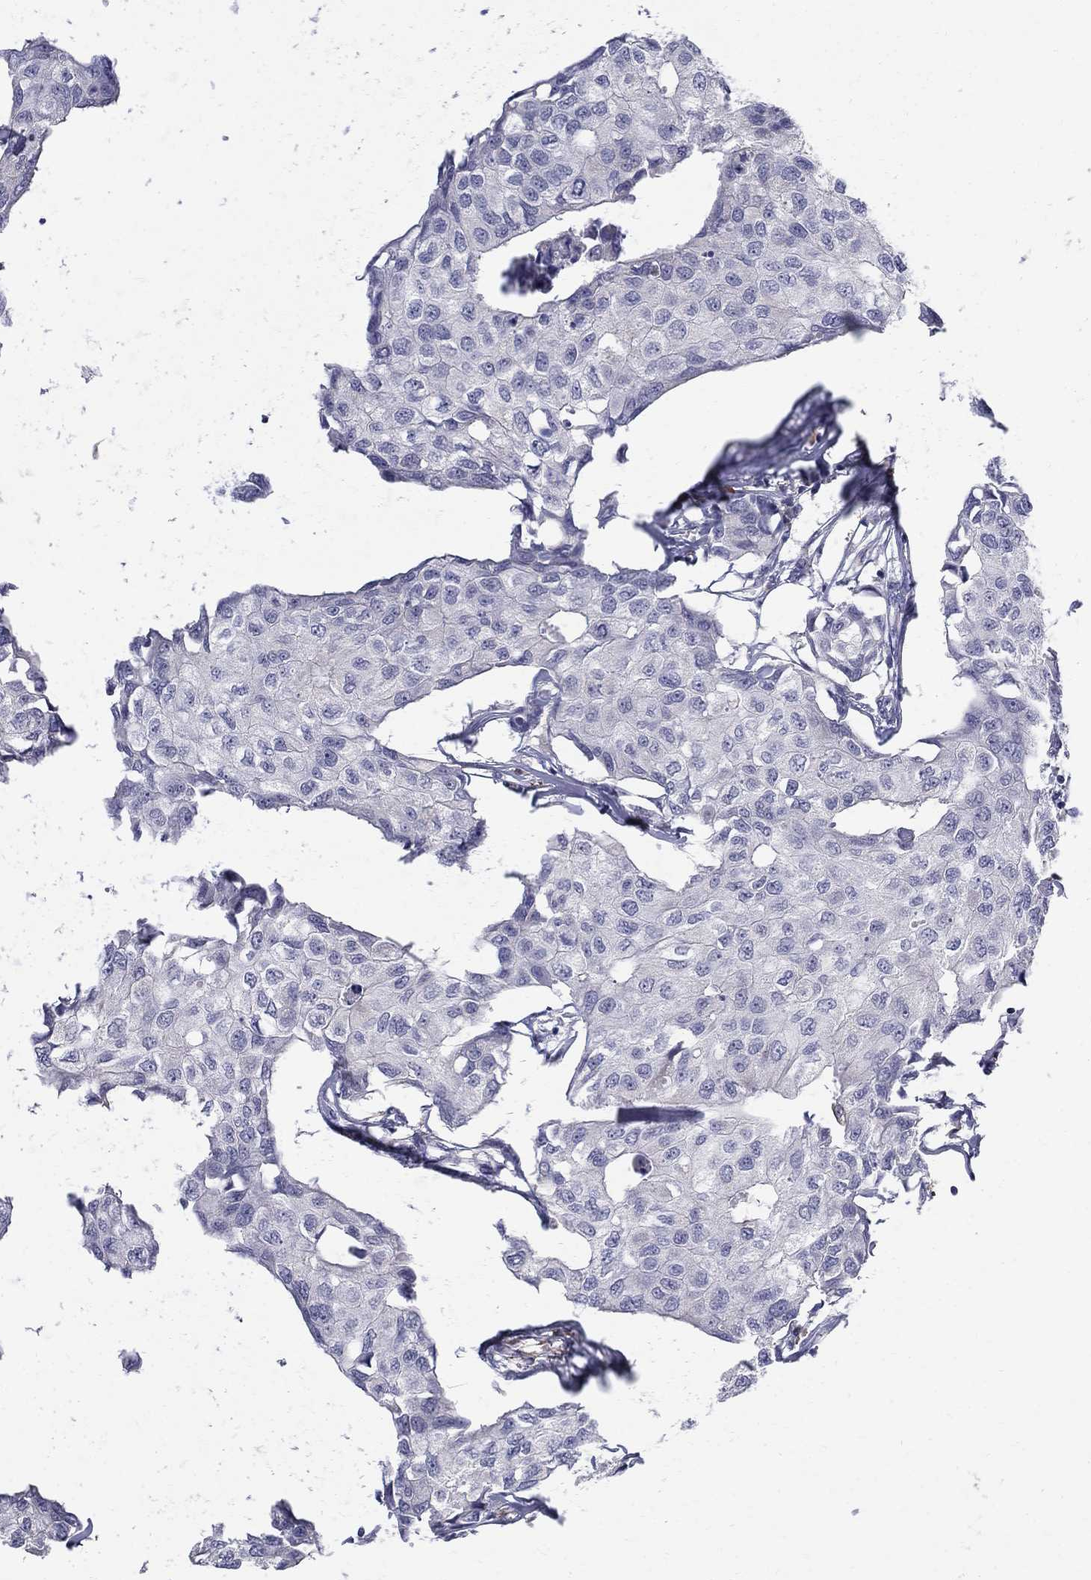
{"staining": {"intensity": "negative", "quantity": "none", "location": "none"}, "tissue": "breast cancer", "cell_type": "Tumor cells", "image_type": "cancer", "snomed": [{"axis": "morphology", "description": "Duct carcinoma"}, {"axis": "topography", "description": "Breast"}], "caption": "A high-resolution histopathology image shows immunohistochemistry staining of breast cancer (invasive ductal carcinoma), which exhibits no significant expression in tumor cells. Brightfield microscopy of immunohistochemistry (IHC) stained with DAB (3,3'-diaminobenzidine) (brown) and hematoxylin (blue), captured at high magnification.", "gene": "AGER", "patient": {"sex": "female", "age": 80}}